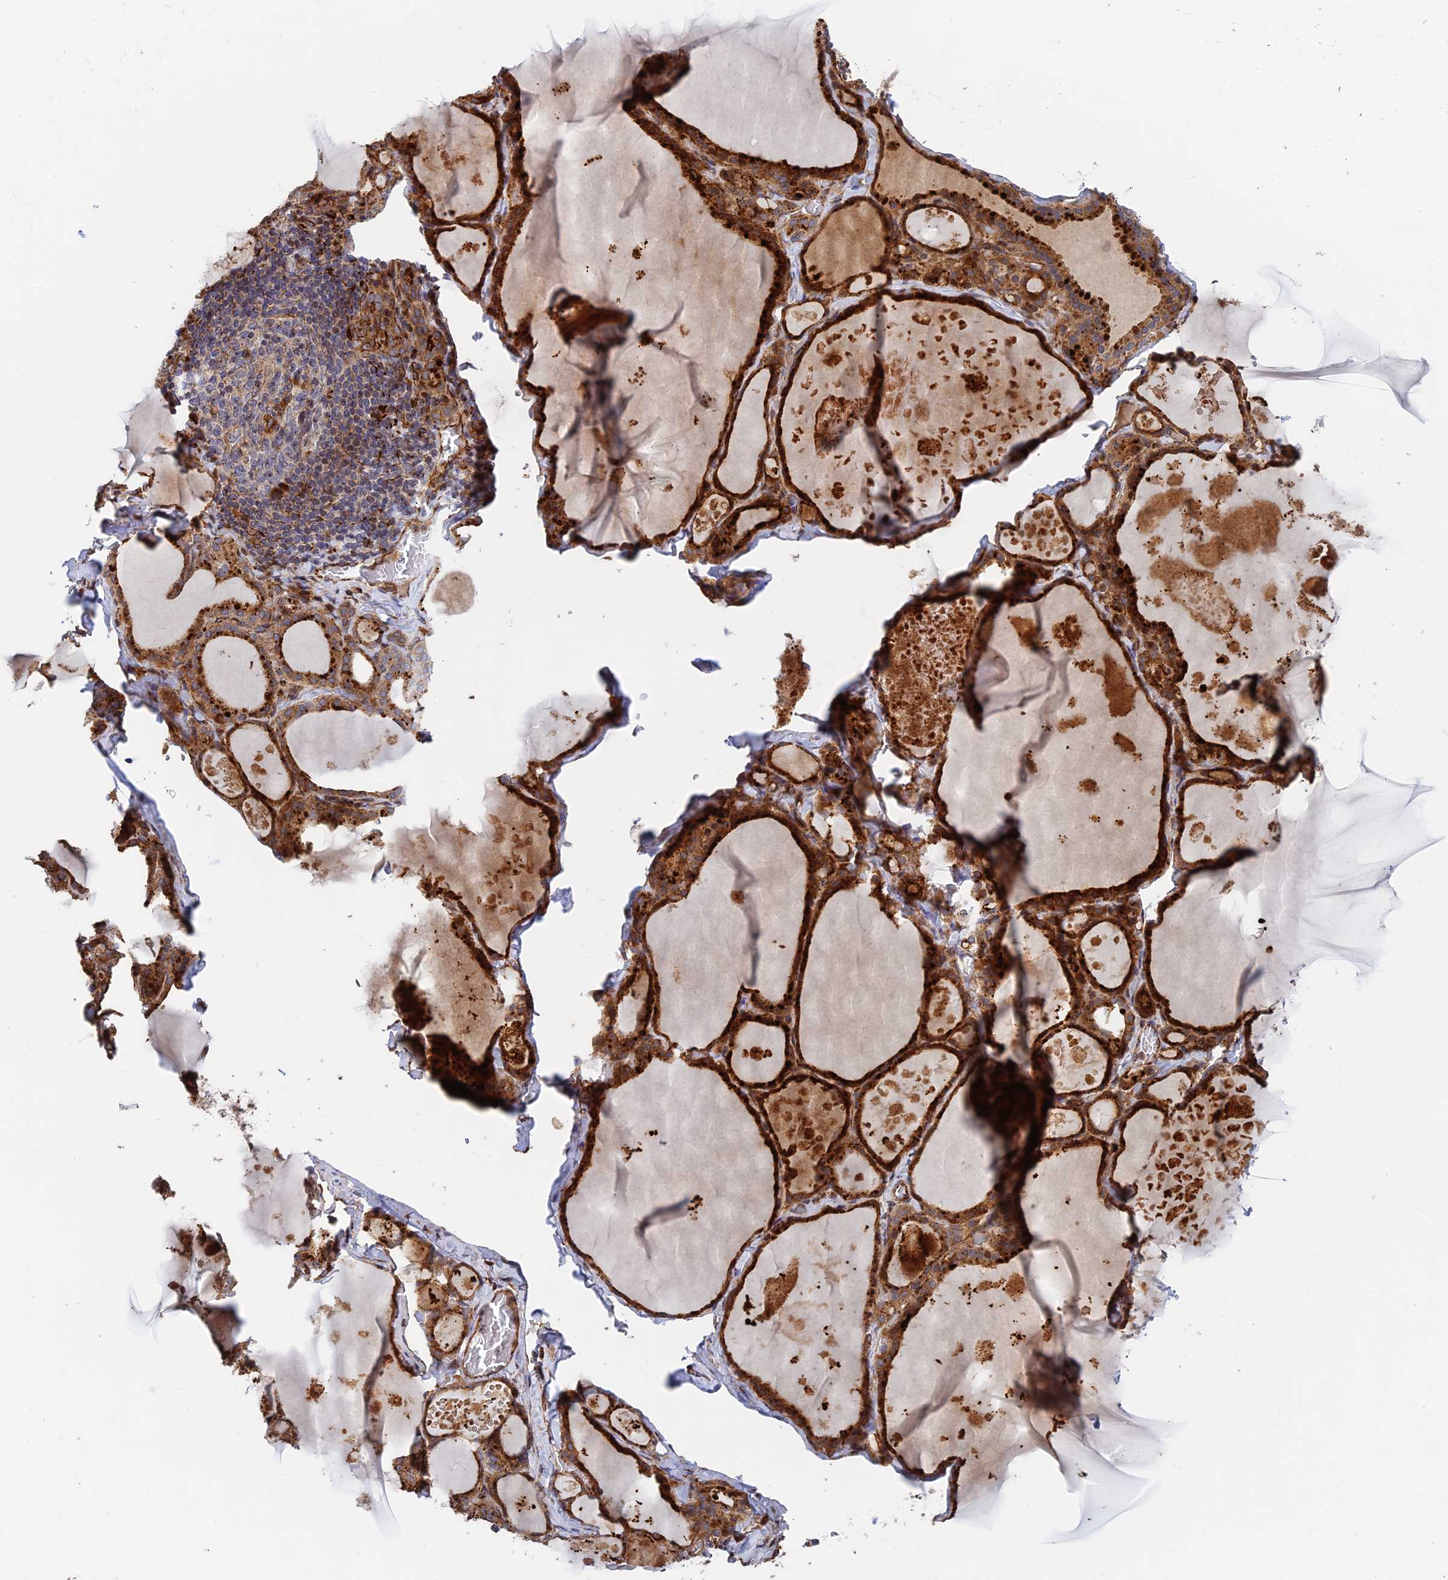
{"staining": {"intensity": "strong", "quantity": ">75%", "location": "cytoplasmic/membranous"}, "tissue": "thyroid gland", "cell_type": "Glandular cells", "image_type": "normal", "snomed": [{"axis": "morphology", "description": "Normal tissue, NOS"}, {"axis": "topography", "description": "Thyroid gland"}], "caption": "A histopathology image of thyroid gland stained for a protein demonstrates strong cytoplasmic/membranous brown staining in glandular cells. (DAB (3,3'-diaminobenzidine) IHC, brown staining for protein, blue staining for nuclei).", "gene": "PPP2R3C", "patient": {"sex": "male", "age": 56}}